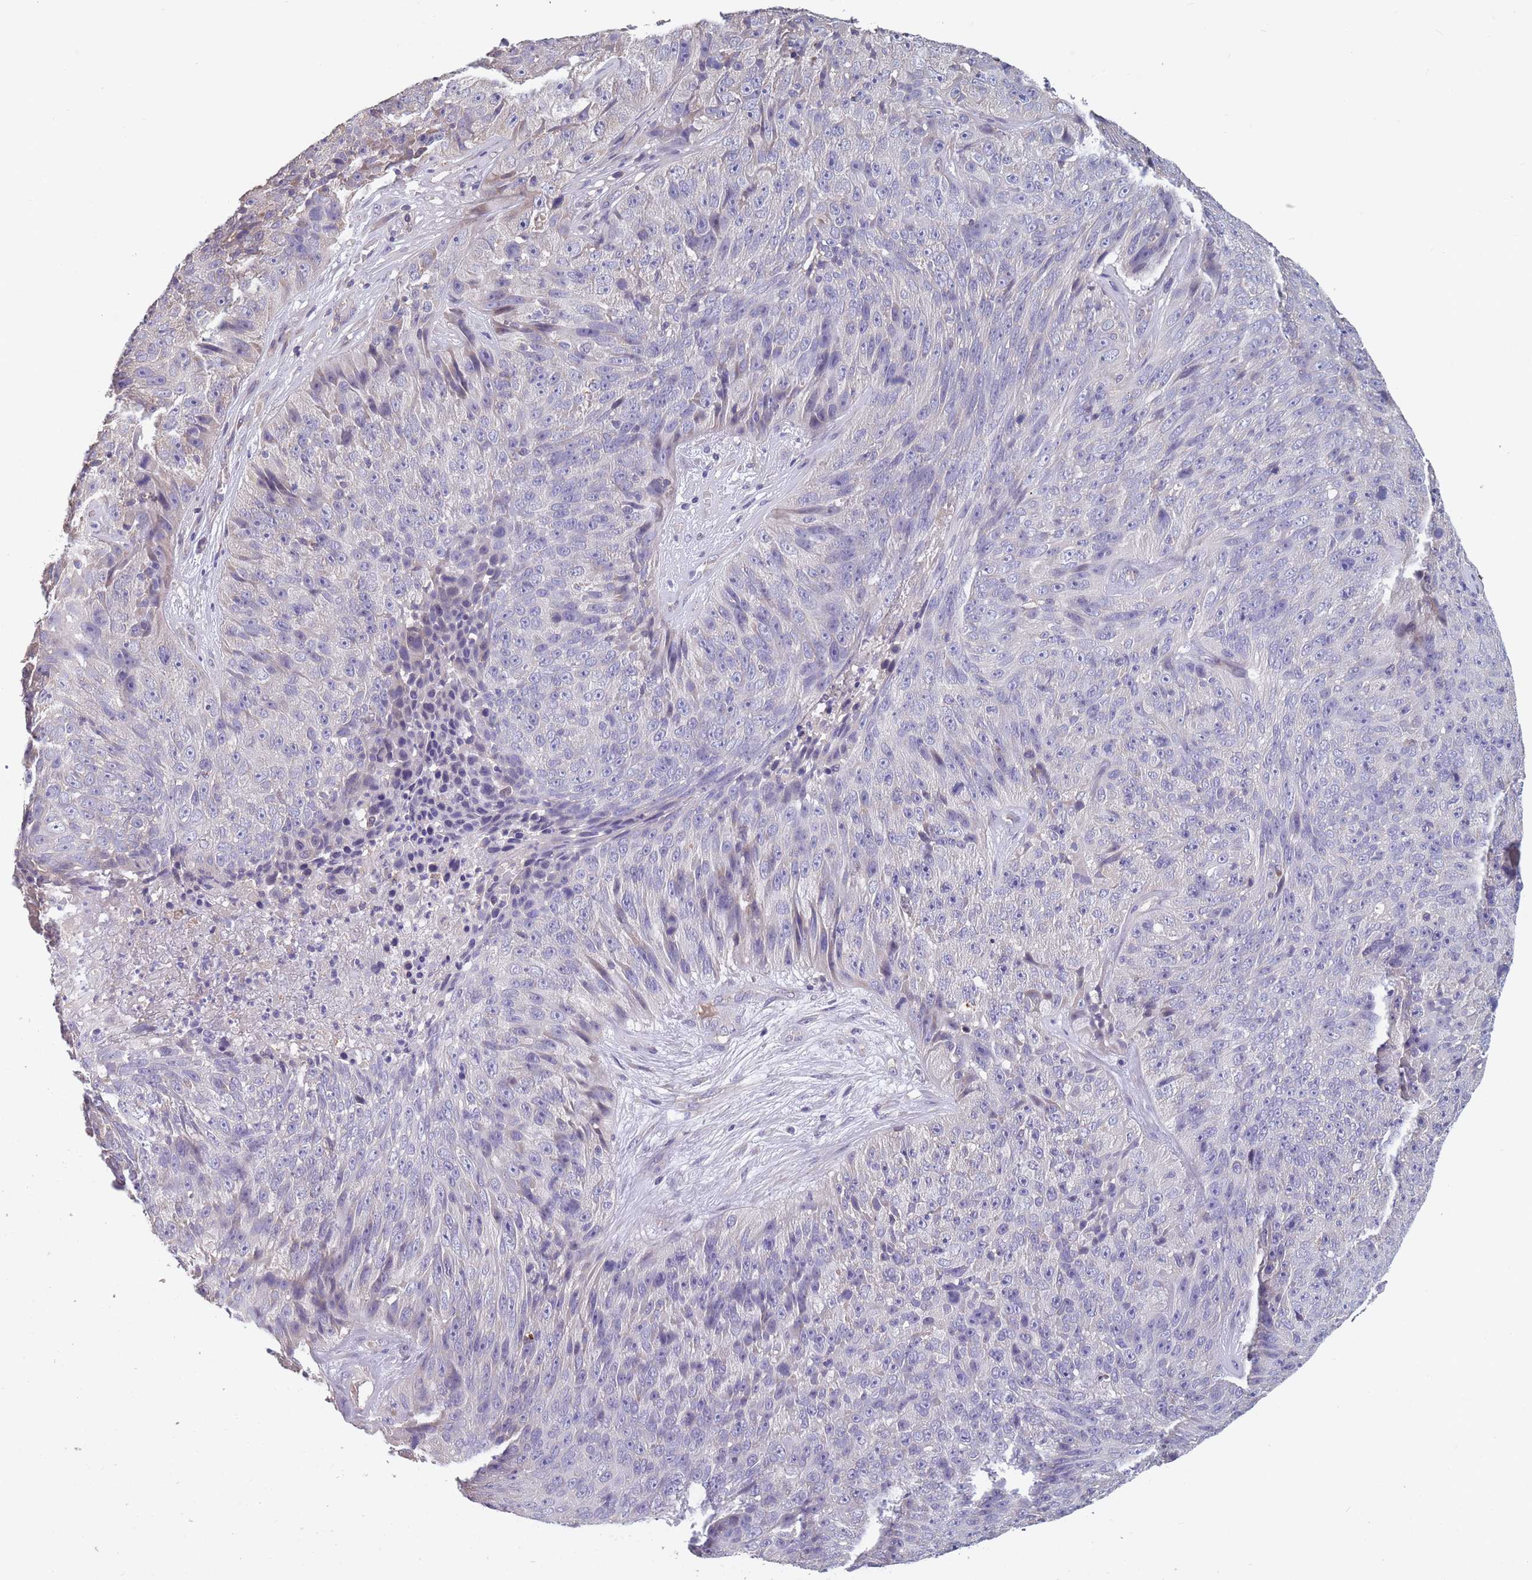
{"staining": {"intensity": "negative", "quantity": "none", "location": "none"}, "tissue": "skin cancer", "cell_type": "Tumor cells", "image_type": "cancer", "snomed": [{"axis": "morphology", "description": "Squamous cell carcinoma, NOS"}, {"axis": "topography", "description": "Skin"}], "caption": "Immunohistochemical staining of skin cancer exhibits no significant positivity in tumor cells.", "gene": "TOMM40L", "patient": {"sex": "female", "age": 87}}